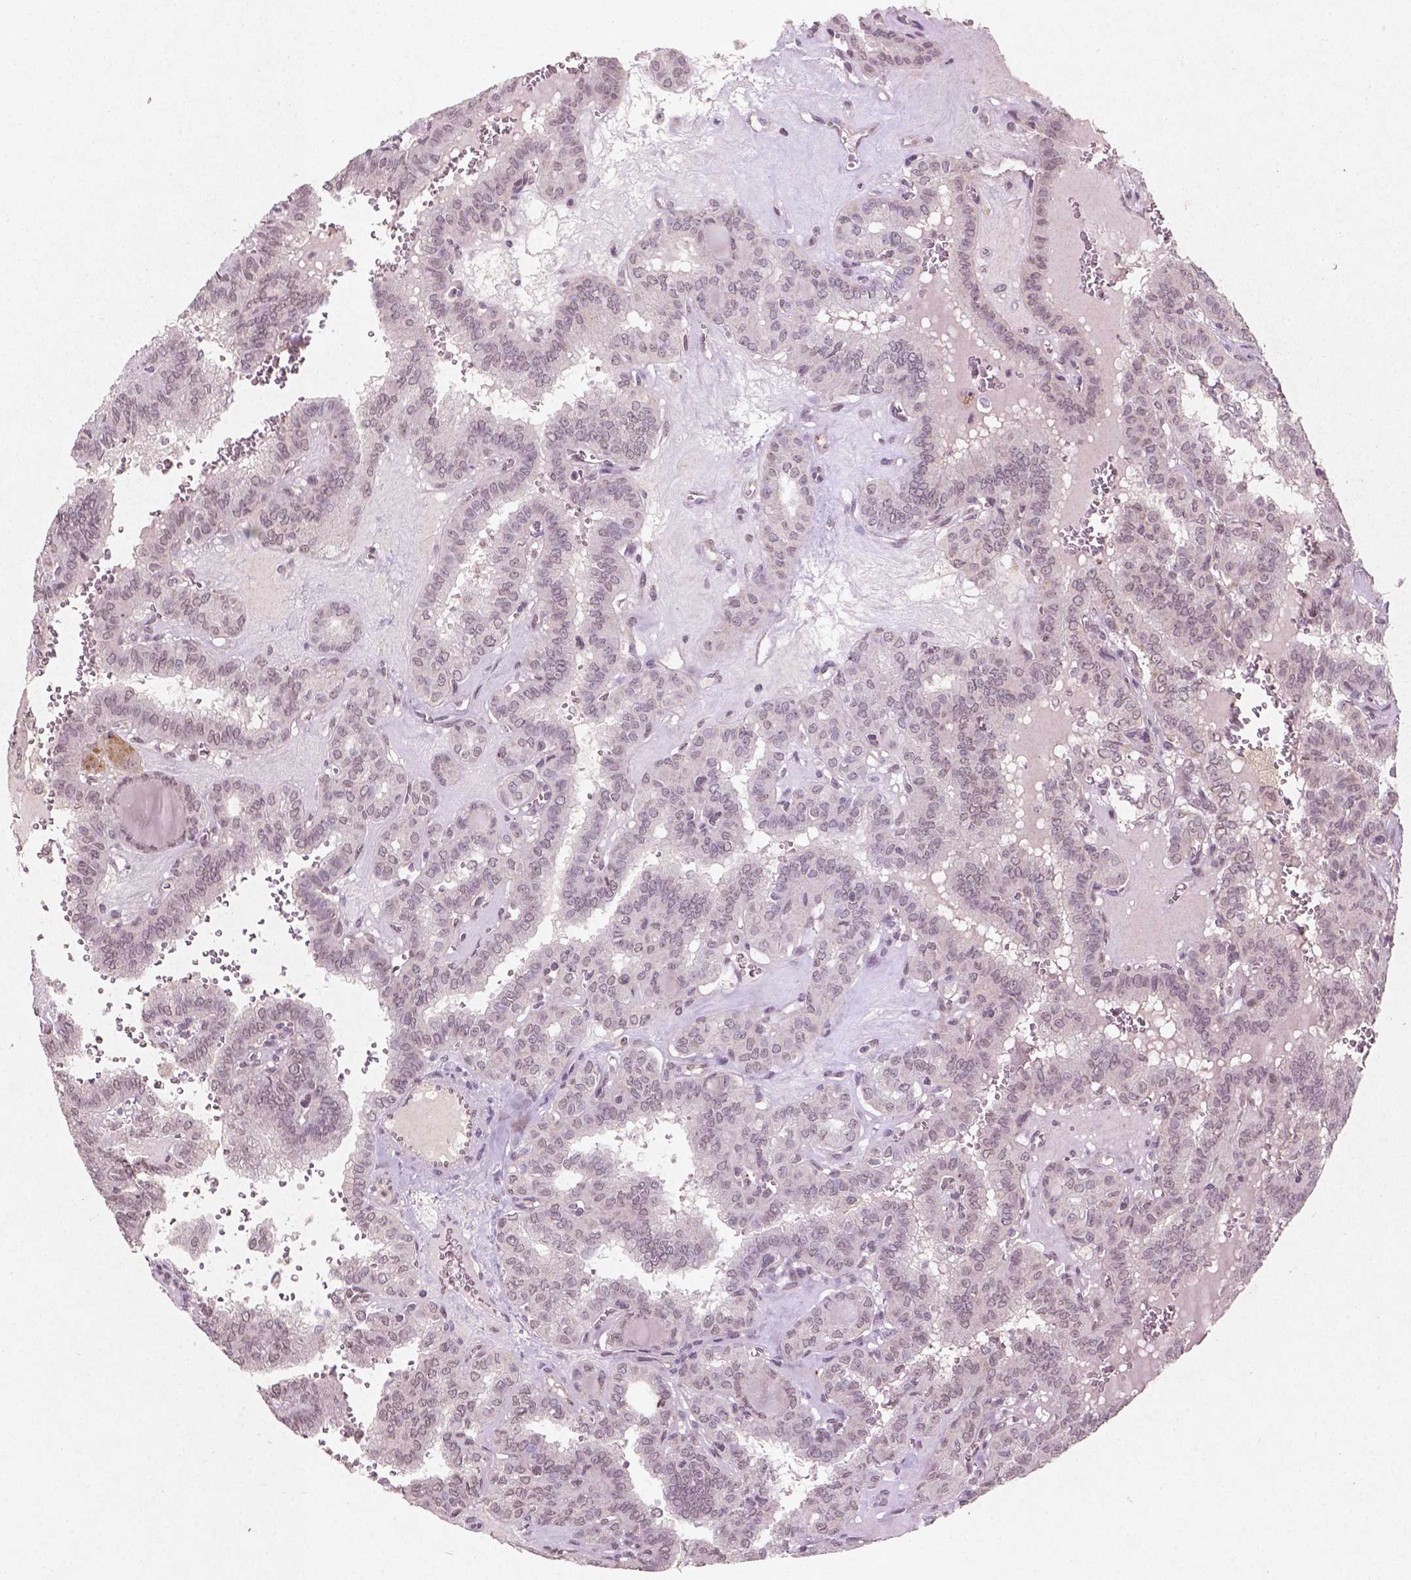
{"staining": {"intensity": "negative", "quantity": "none", "location": "none"}, "tissue": "thyroid cancer", "cell_type": "Tumor cells", "image_type": "cancer", "snomed": [{"axis": "morphology", "description": "Papillary adenocarcinoma, NOS"}, {"axis": "topography", "description": "Thyroid gland"}], "caption": "High power microscopy image of an IHC photomicrograph of thyroid cancer (papillary adenocarcinoma), revealing no significant positivity in tumor cells.", "gene": "SMAD2", "patient": {"sex": "female", "age": 41}}